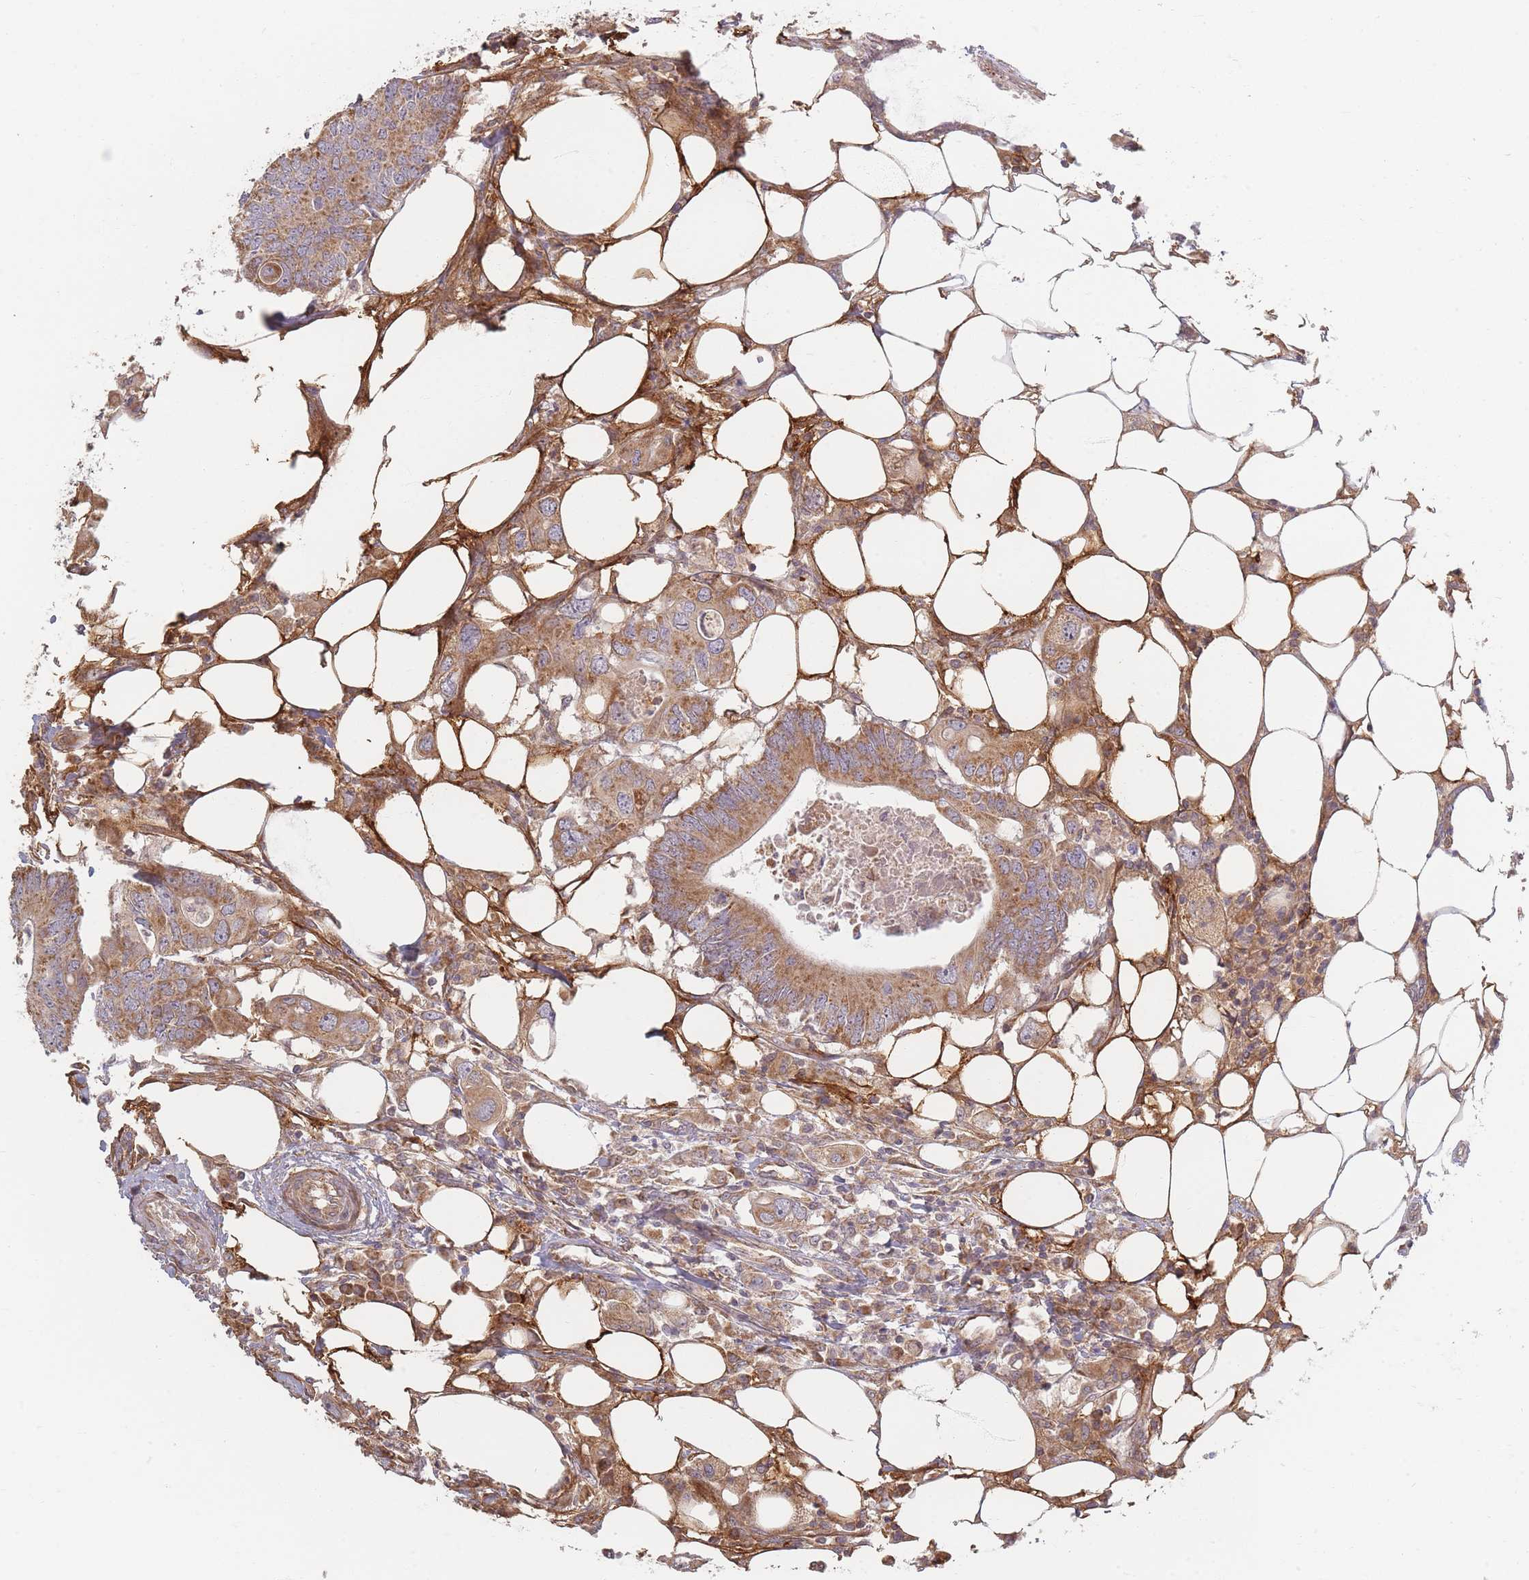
{"staining": {"intensity": "moderate", "quantity": "25%-75%", "location": "cytoplasmic/membranous"}, "tissue": "colorectal cancer", "cell_type": "Tumor cells", "image_type": "cancer", "snomed": [{"axis": "morphology", "description": "Adenocarcinoma, NOS"}, {"axis": "topography", "description": "Colon"}], "caption": "A micrograph of colorectal adenocarcinoma stained for a protein displays moderate cytoplasmic/membranous brown staining in tumor cells.", "gene": "MRPS6", "patient": {"sex": "male", "age": 71}}